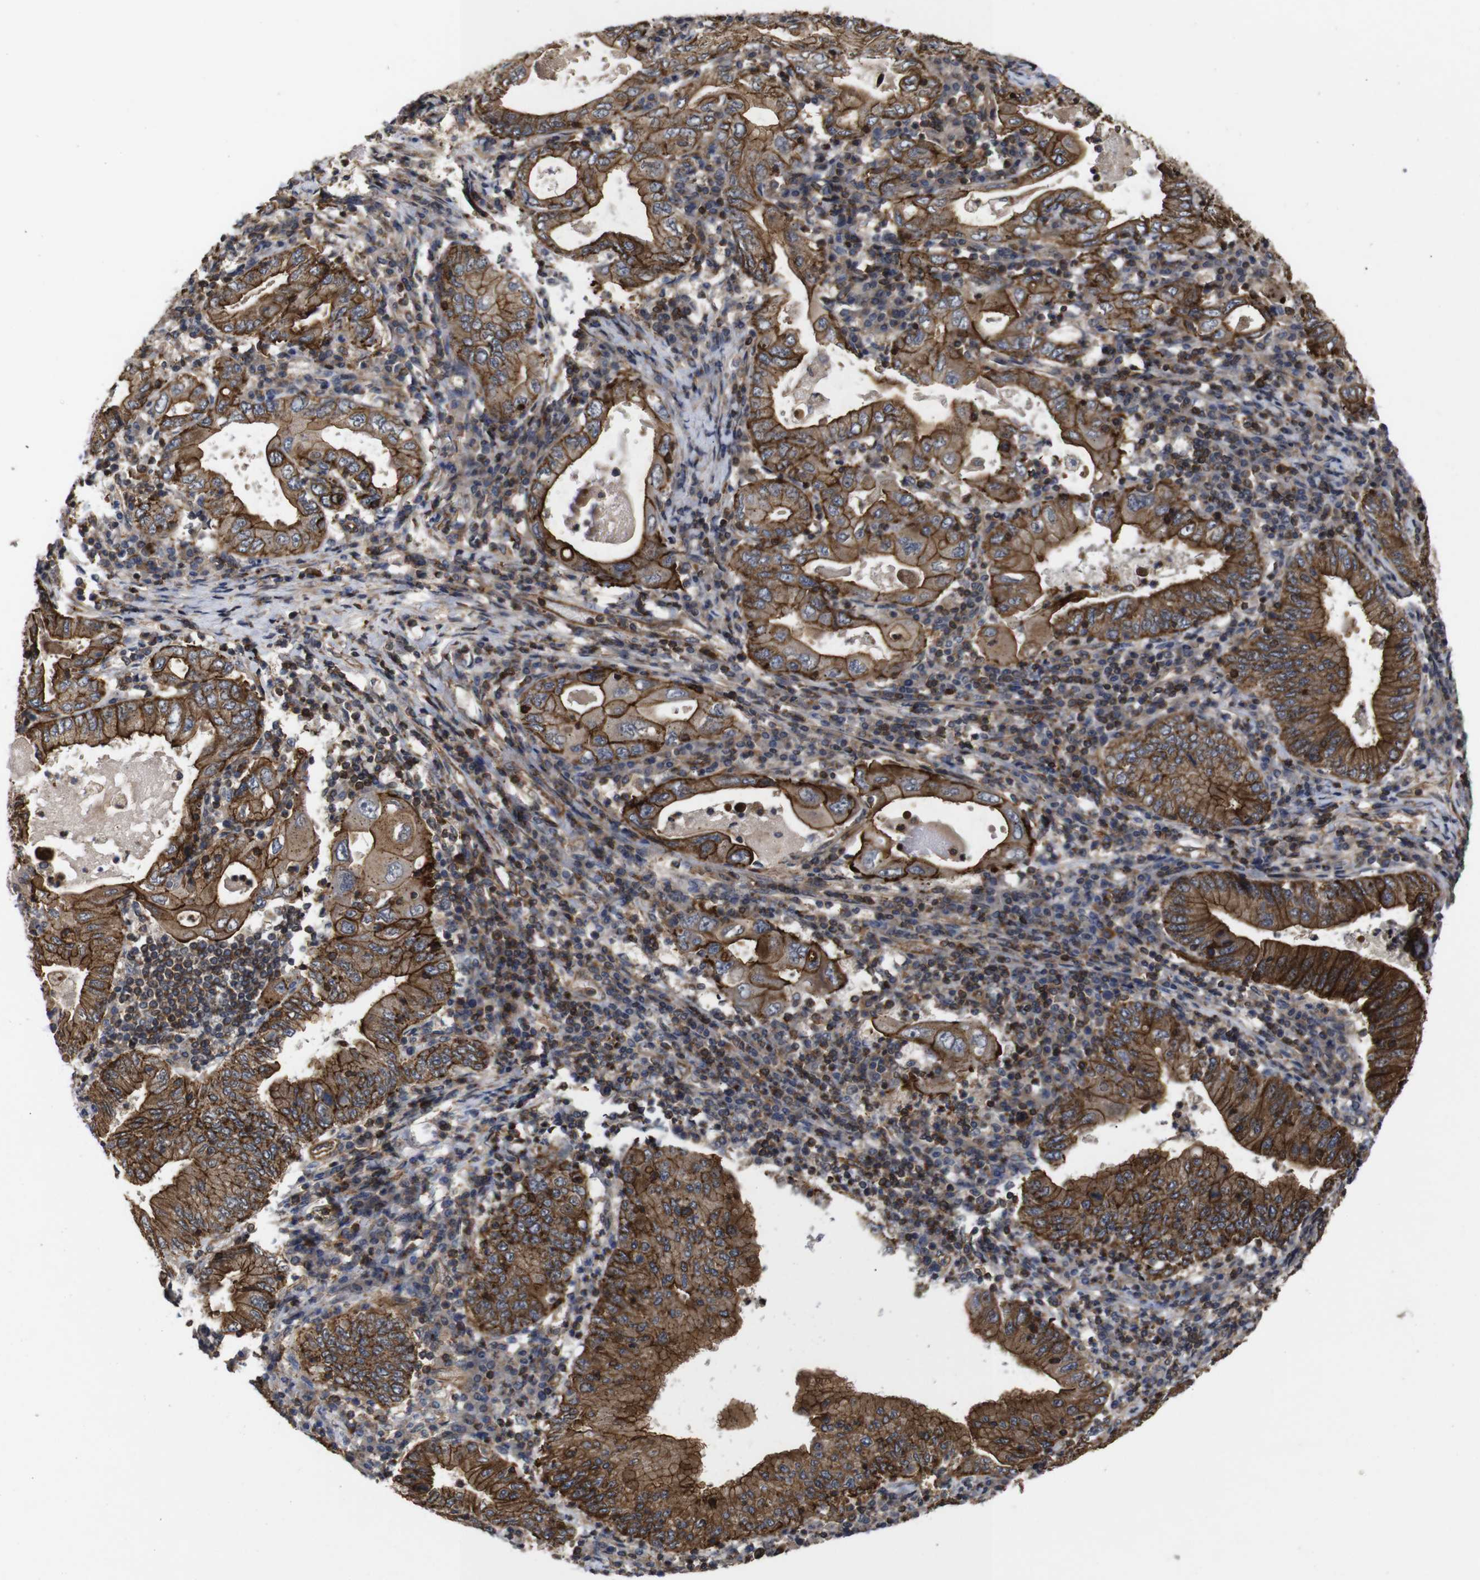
{"staining": {"intensity": "moderate", "quantity": ">75%", "location": "cytoplasmic/membranous"}, "tissue": "stomach cancer", "cell_type": "Tumor cells", "image_type": "cancer", "snomed": [{"axis": "morphology", "description": "Normal tissue, NOS"}, {"axis": "morphology", "description": "Adenocarcinoma, NOS"}, {"axis": "topography", "description": "Esophagus"}, {"axis": "topography", "description": "Stomach, upper"}, {"axis": "topography", "description": "Peripheral nerve tissue"}], "caption": "IHC (DAB (3,3'-diaminobenzidine)) staining of adenocarcinoma (stomach) displays moderate cytoplasmic/membranous protein positivity in approximately >75% of tumor cells.", "gene": "NANOS1", "patient": {"sex": "male", "age": 62}}